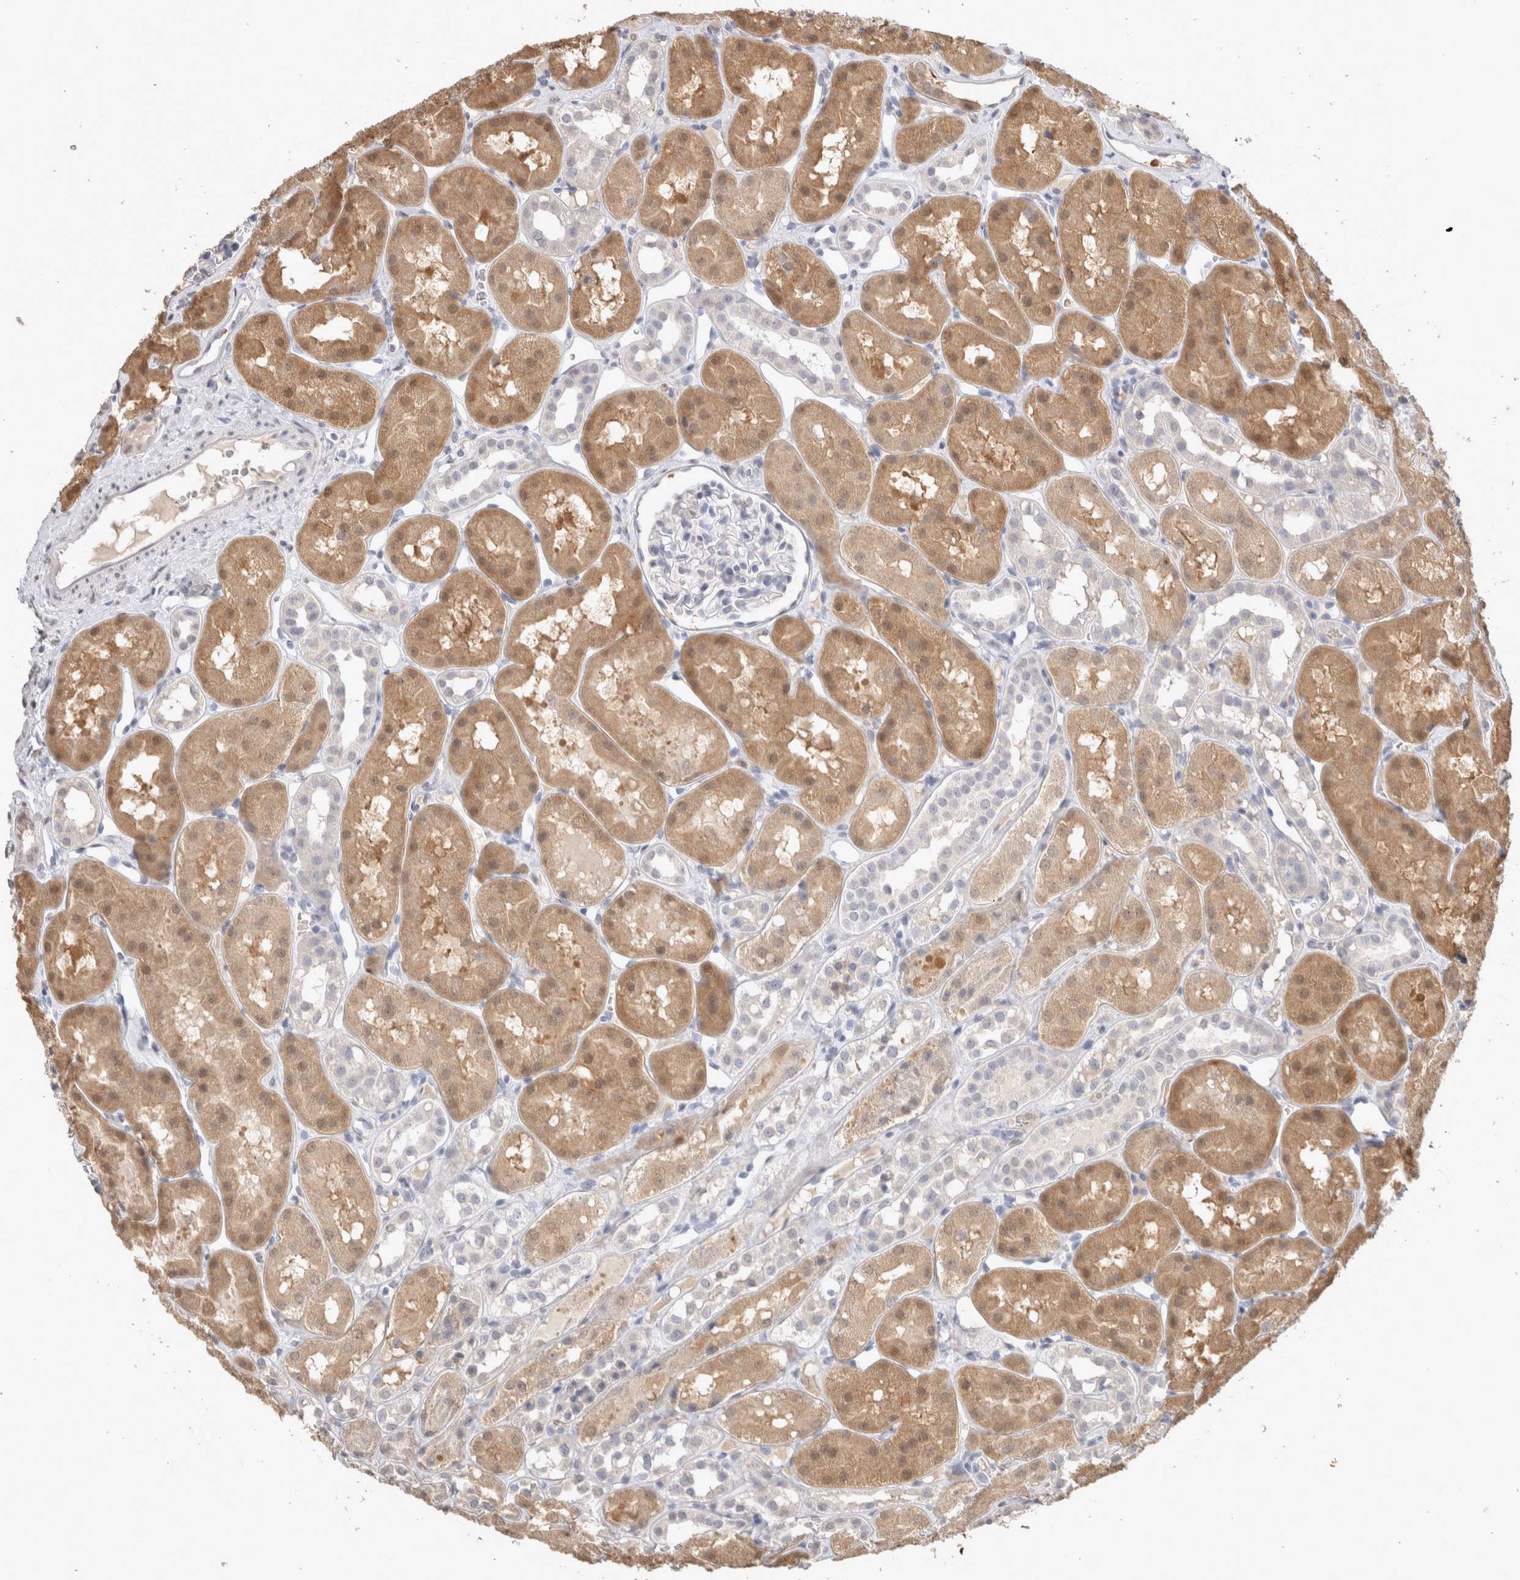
{"staining": {"intensity": "negative", "quantity": "none", "location": "none"}, "tissue": "kidney", "cell_type": "Cells in glomeruli", "image_type": "normal", "snomed": [{"axis": "morphology", "description": "Normal tissue, NOS"}, {"axis": "topography", "description": "Kidney"}], "caption": "Immunohistochemistry (IHC) of normal kidney displays no staining in cells in glomeruli. (DAB (3,3'-diaminobenzidine) immunohistochemistry, high magnification).", "gene": "LGALS2", "patient": {"sex": "male", "age": 16}}